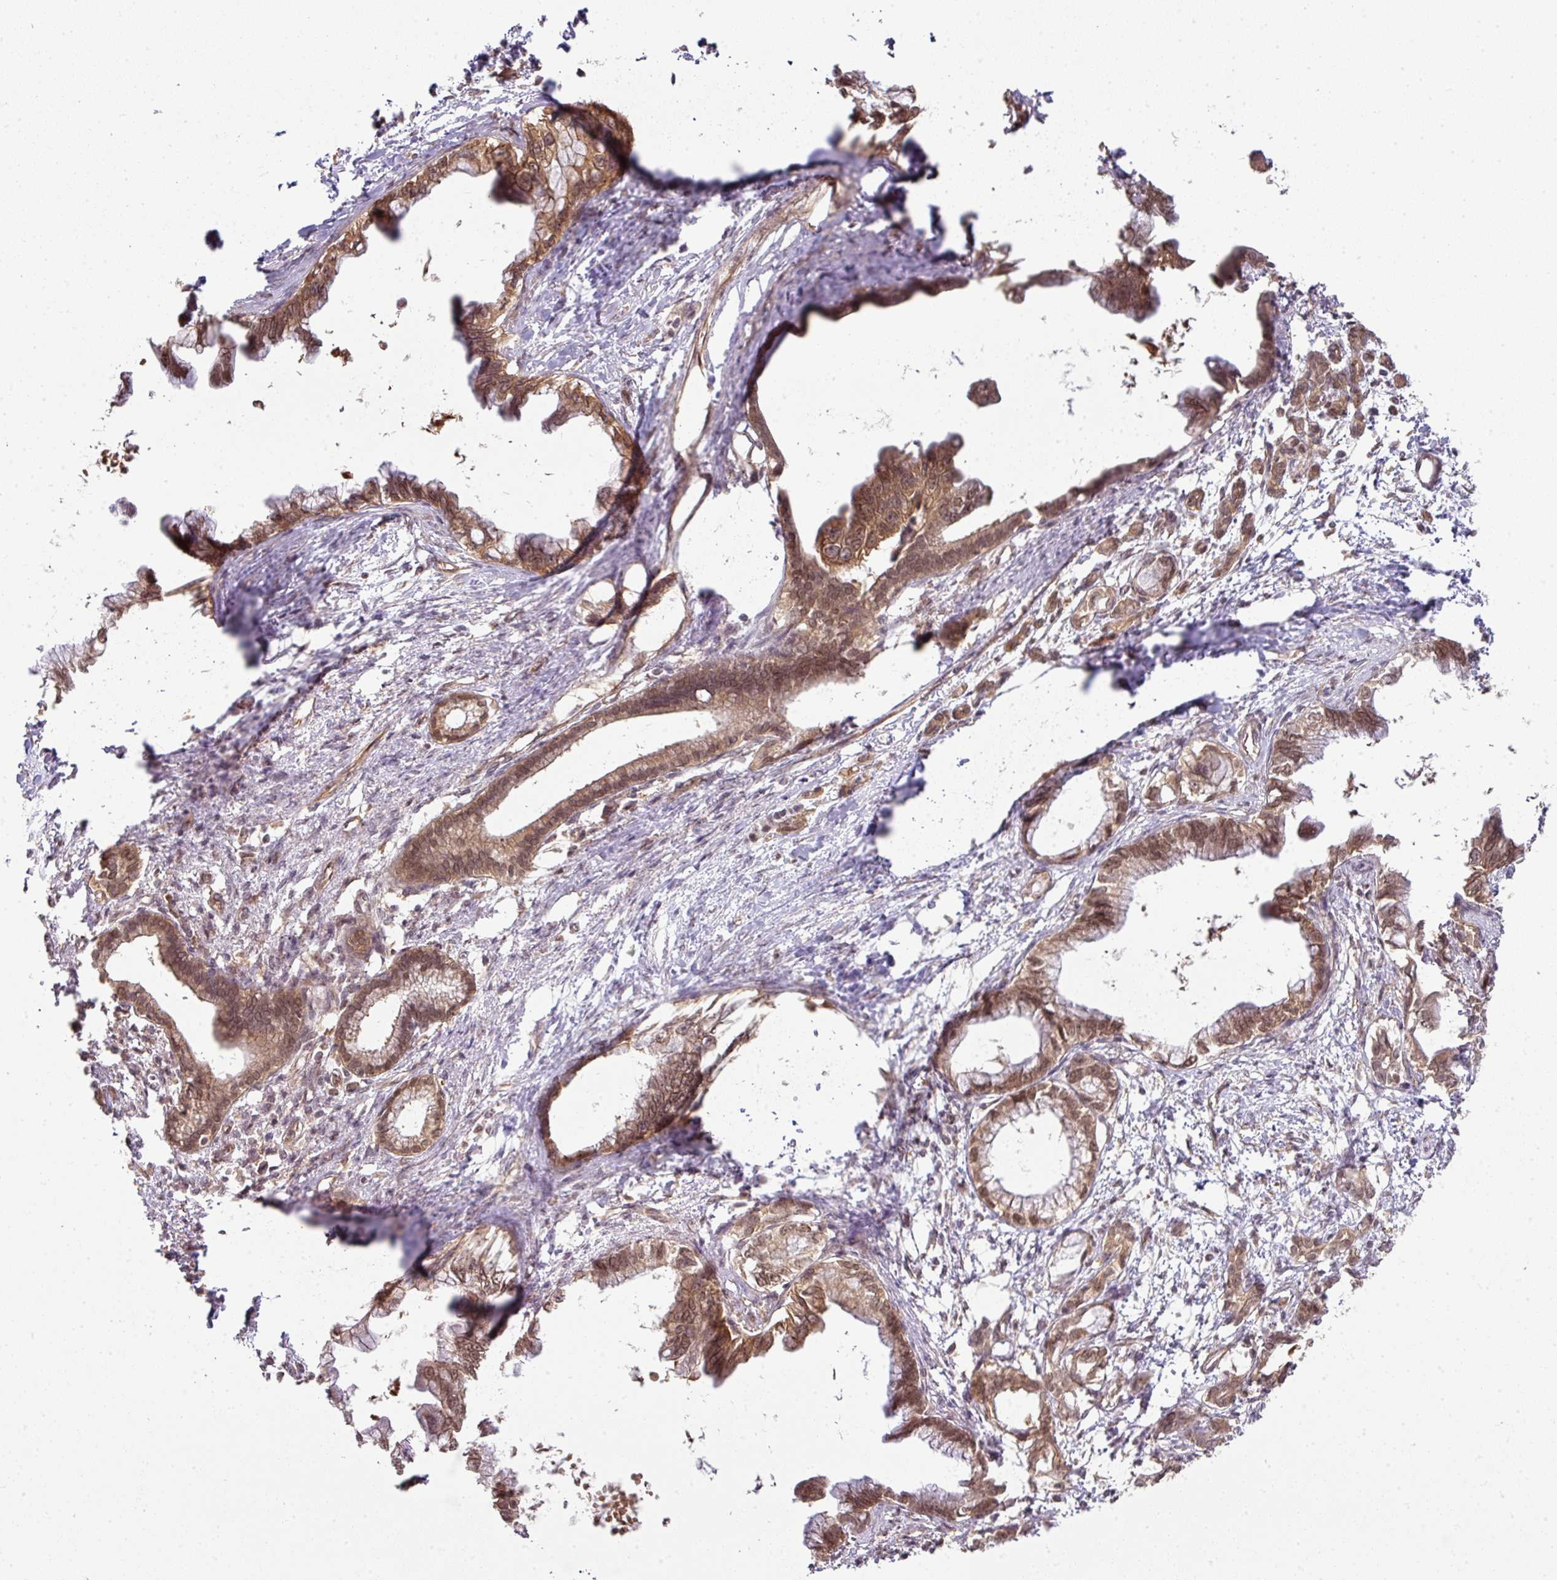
{"staining": {"intensity": "moderate", "quantity": ">75%", "location": "cytoplasmic/membranous,nuclear"}, "tissue": "pancreatic cancer", "cell_type": "Tumor cells", "image_type": "cancer", "snomed": [{"axis": "morphology", "description": "Adenocarcinoma, NOS"}, {"axis": "topography", "description": "Pancreas"}], "caption": "High-power microscopy captured an immunohistochemistry (IHC) image of pancreatic adenocarcinoma, revealing moderate cytoplasmic/membranous and nuclear staining in about >75% of tumor cells.", "gene": "ANKRD18A", "patient": {"sex": "male", "age": 61}}